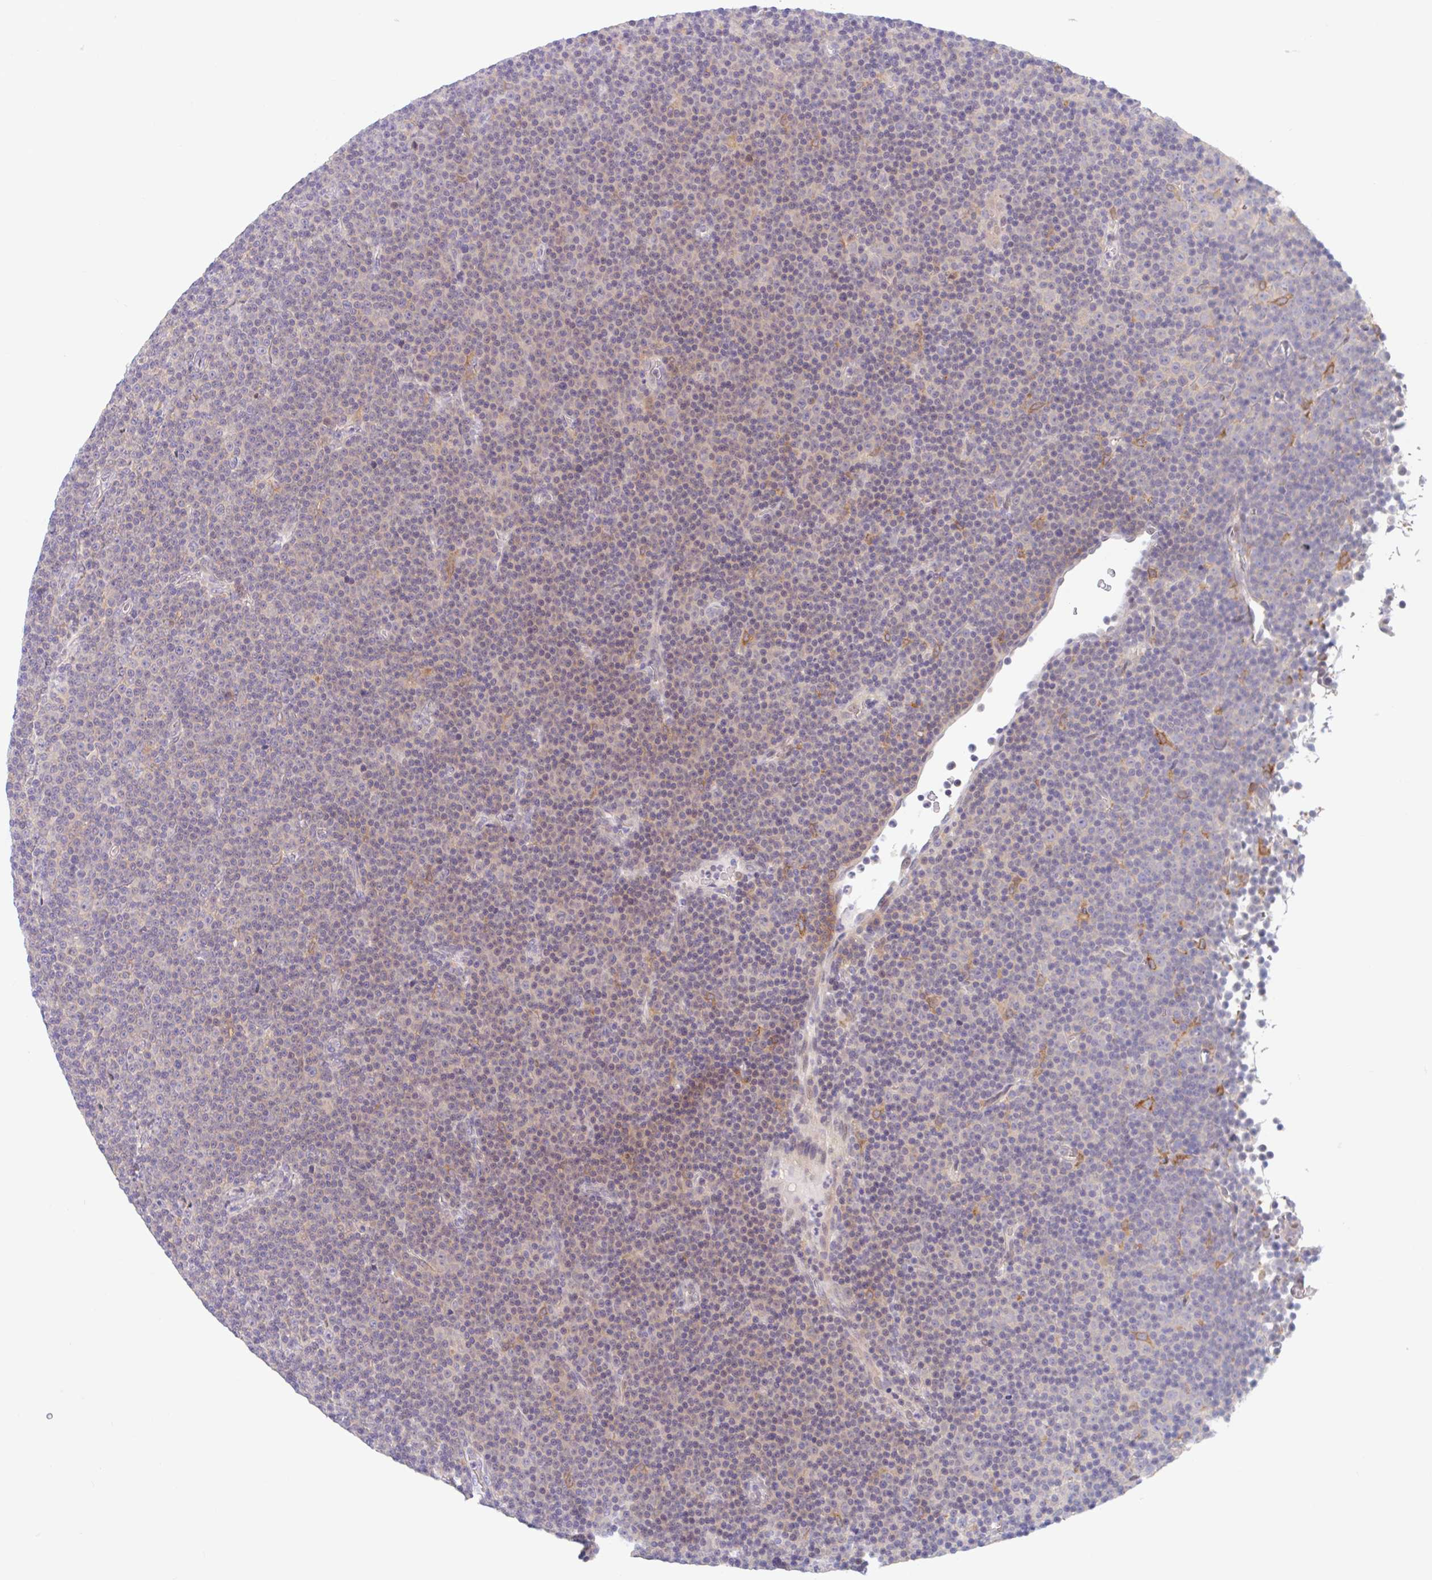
{"staining": {"intensity": "weak", "quantity": "<25%", "location": "cytoplasmic/membranous"}, "tissue": "lymphoma", "cell_type": "Tumor cells", "image_type": "cancer", "snomed": [{"axis": "morphology", "description": "Malignant lymphoma, non-Hodgkin's type, Low grade"}, {"axis": "topography", "description": "Lymph node"}], "caption": "Tumor cells show no significant protein positivity in malignant lymphoma, non-Hodgkin's type (low-grade).", "gene": "TMEM86A", "patient": {"sex": "female", "age": 67}}